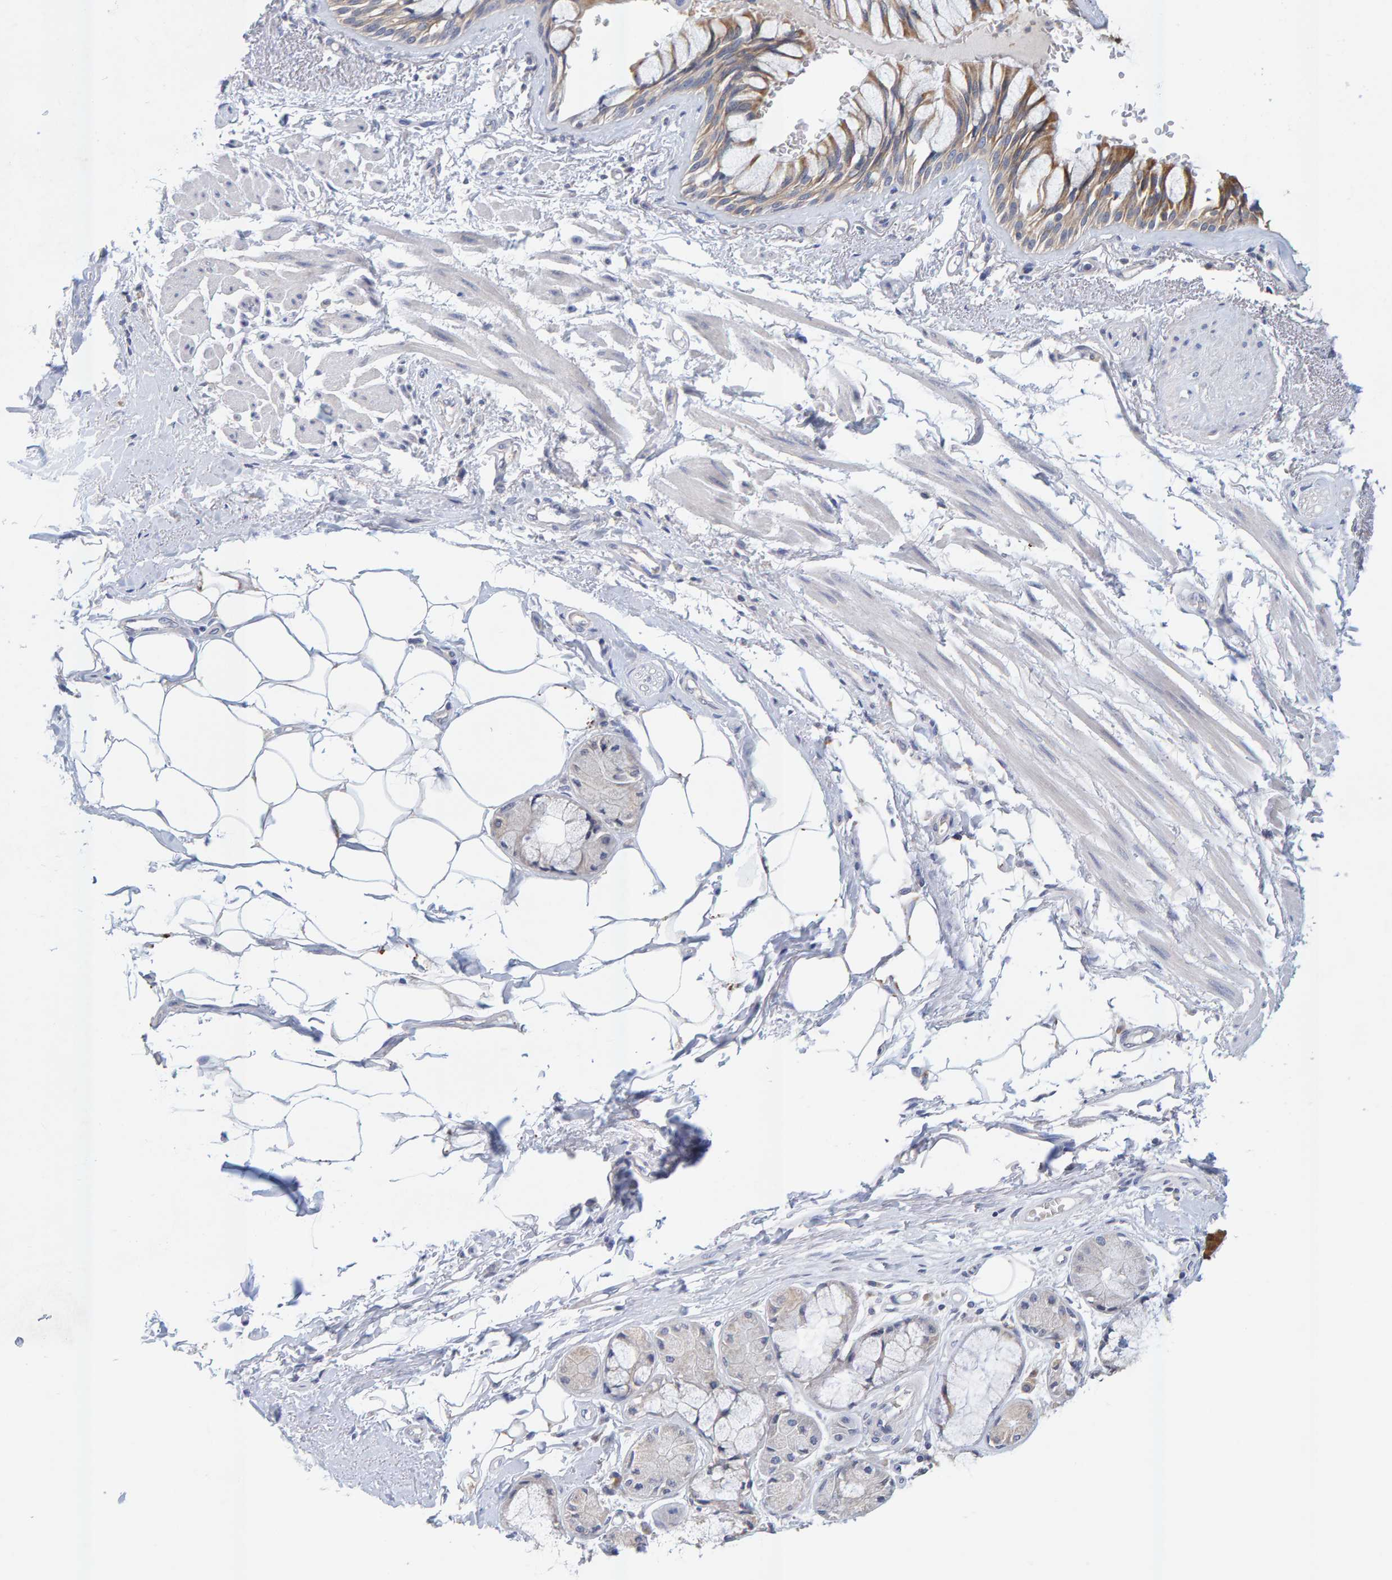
{"staining": {"intensity": "moderate", "quantity": ">75%", "location": "cytoplasmic/membranous"}, "tissue": "bronchus", "cell_type": "Respiratory epithelial cells", "image_type": "normal", "snomed": [{"axis": "morphology", "description": "Normal tissue, NOS"}, {"axis": "topography", "description": "Bronchus"}], "caption": "Bronchus was stained to show a protein in brown. There is medium levels of moderate cytoplasmic/membranous expression in about >75% of respiratory epithelial cells. (Stains: DAB in brown, nuclei in blue, Microscopy: brightfield microscopy at high magnification).", "gene": "SGPL1", "patient": {"sex": "male", "age": 66}}